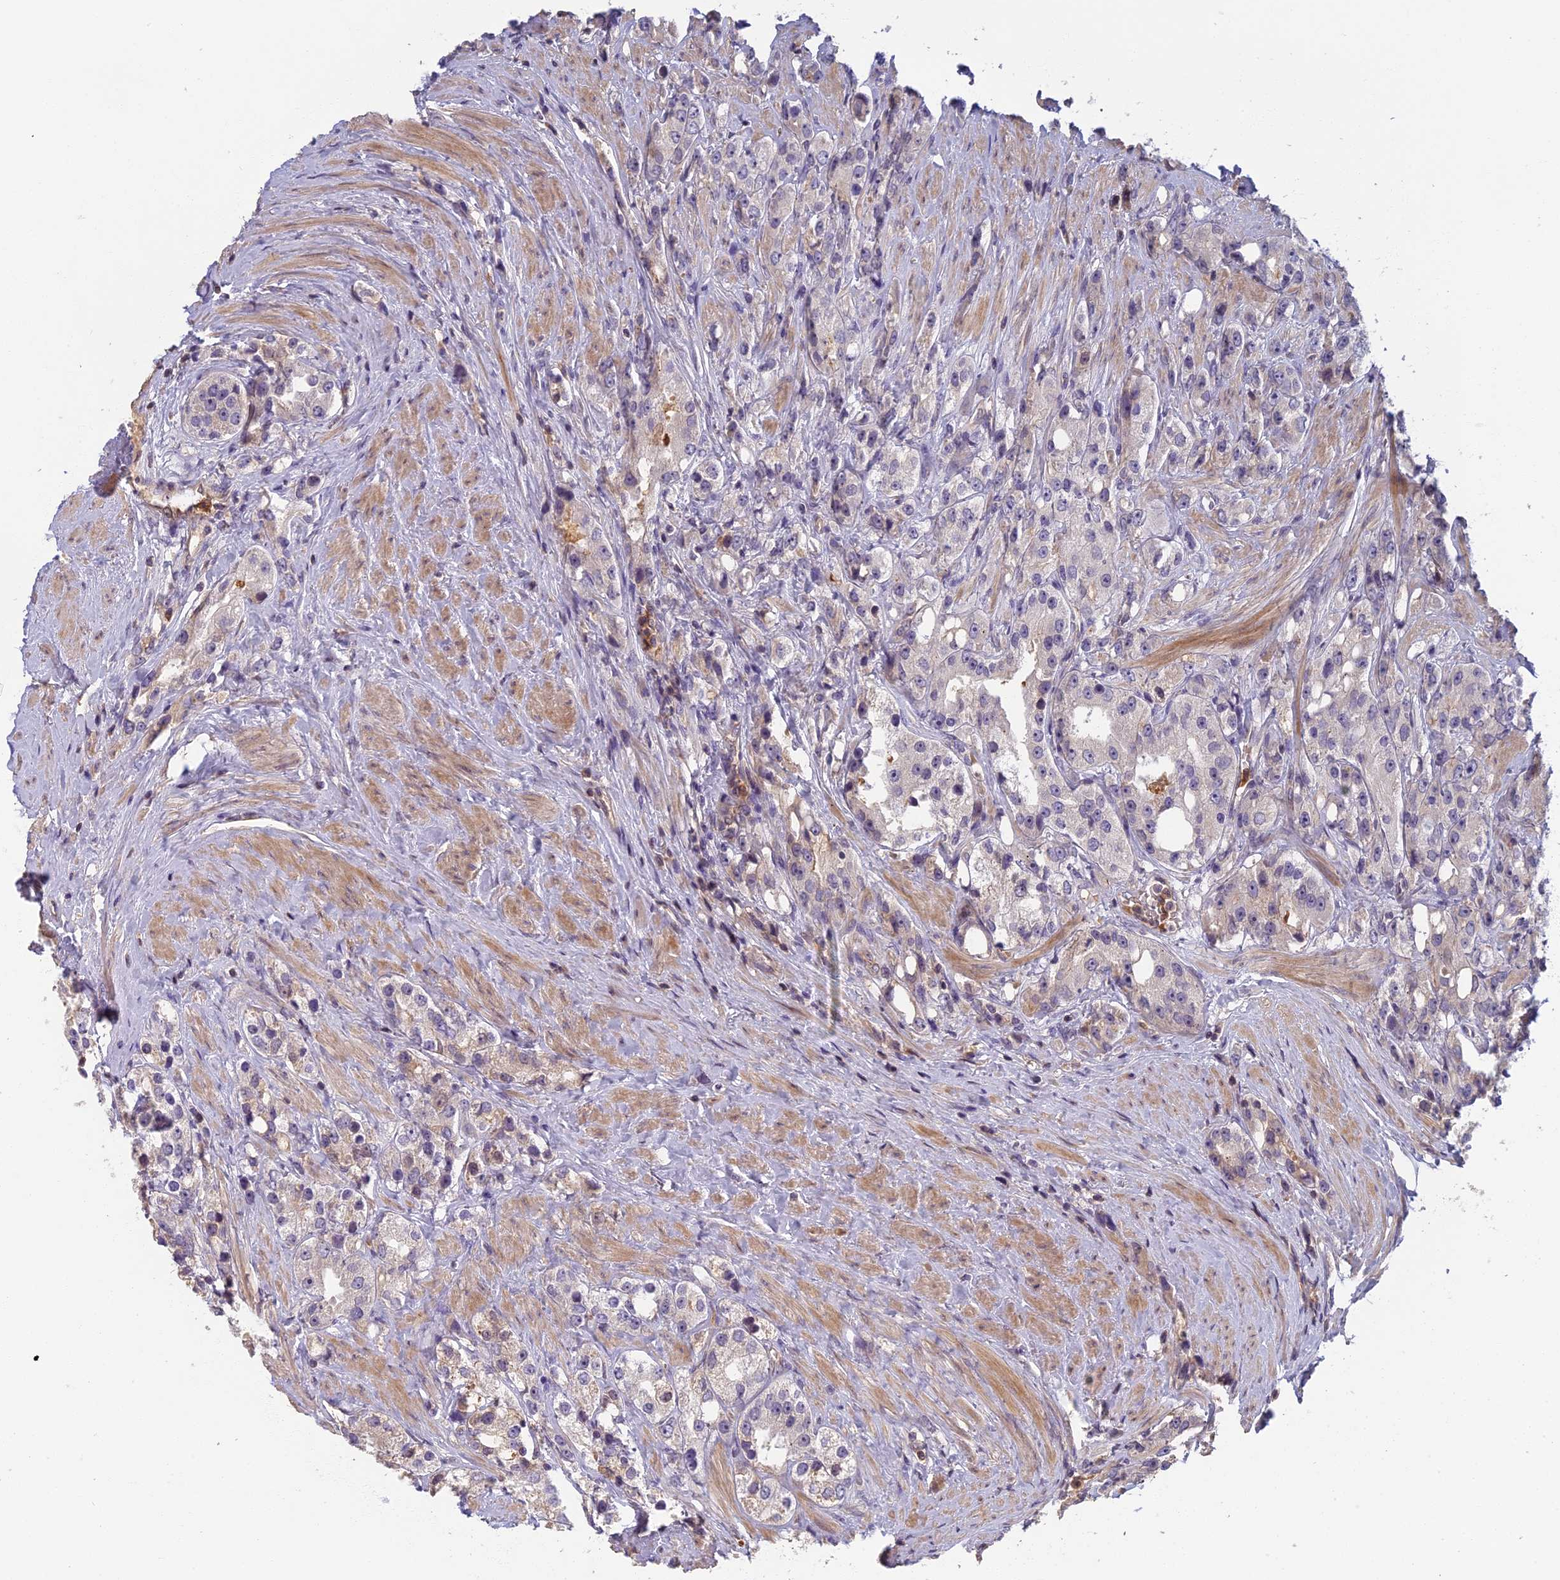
{"staining": {"intensity": "negative", "quantity": "none", "location": "none"}, "tissue": "prostate cancer", "cell_type": "Tumor cells", "image_type": "cancer", "snomed": [{"axis": "morphology", "description": "Adenocarcinoma, NOS"}, {"axis": "topography", "description": "Prostate"}], "caption": "Tumor cells show no significant expression in prostate cancer.", "gene": "AP4E1", "patient": {"sex": "male", "age": 79}}